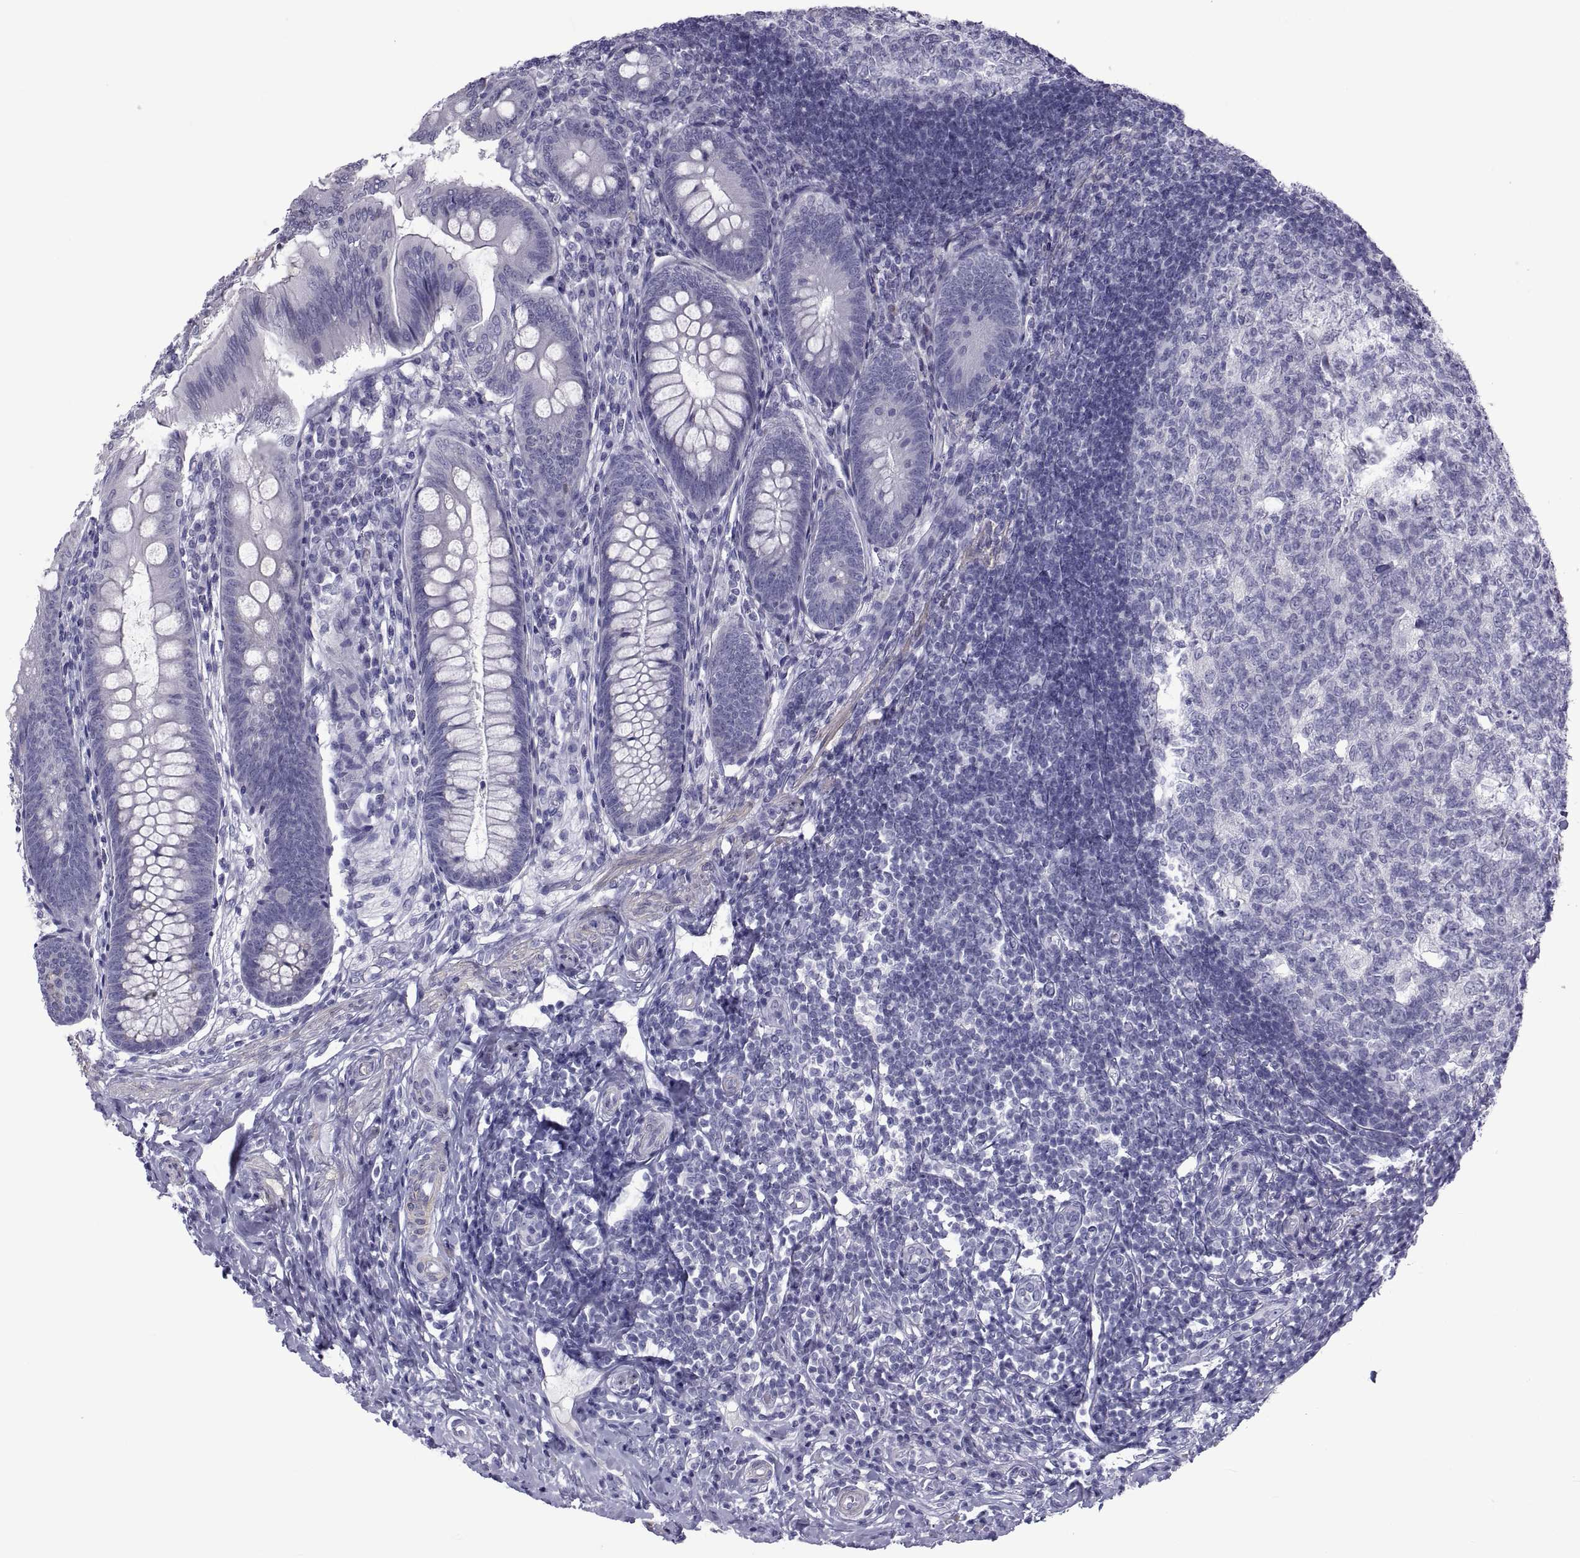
{"staining": {"intensity": "moderate", "quantity": "<25%", "location": "cytoplasmic/membranous"}, "tissue": "appendix", "cell_type": "Glandular cells", "image_type": "normal", "snomed": [{"axis": "morphology", "description": "Normal tissue, NOS"}, {"axis": "morphology", "description": "Inflammation, NOS"}, {"axis": "topography", "description": "Appendix"}], "caption": "A brown stain highlights moderate cytoplasmic/membranous positivity of a protein in glandular cells of unremarkable human appendix.", "gene": "MAGEB1", "patient": {"sex": "male", "age": 16}}